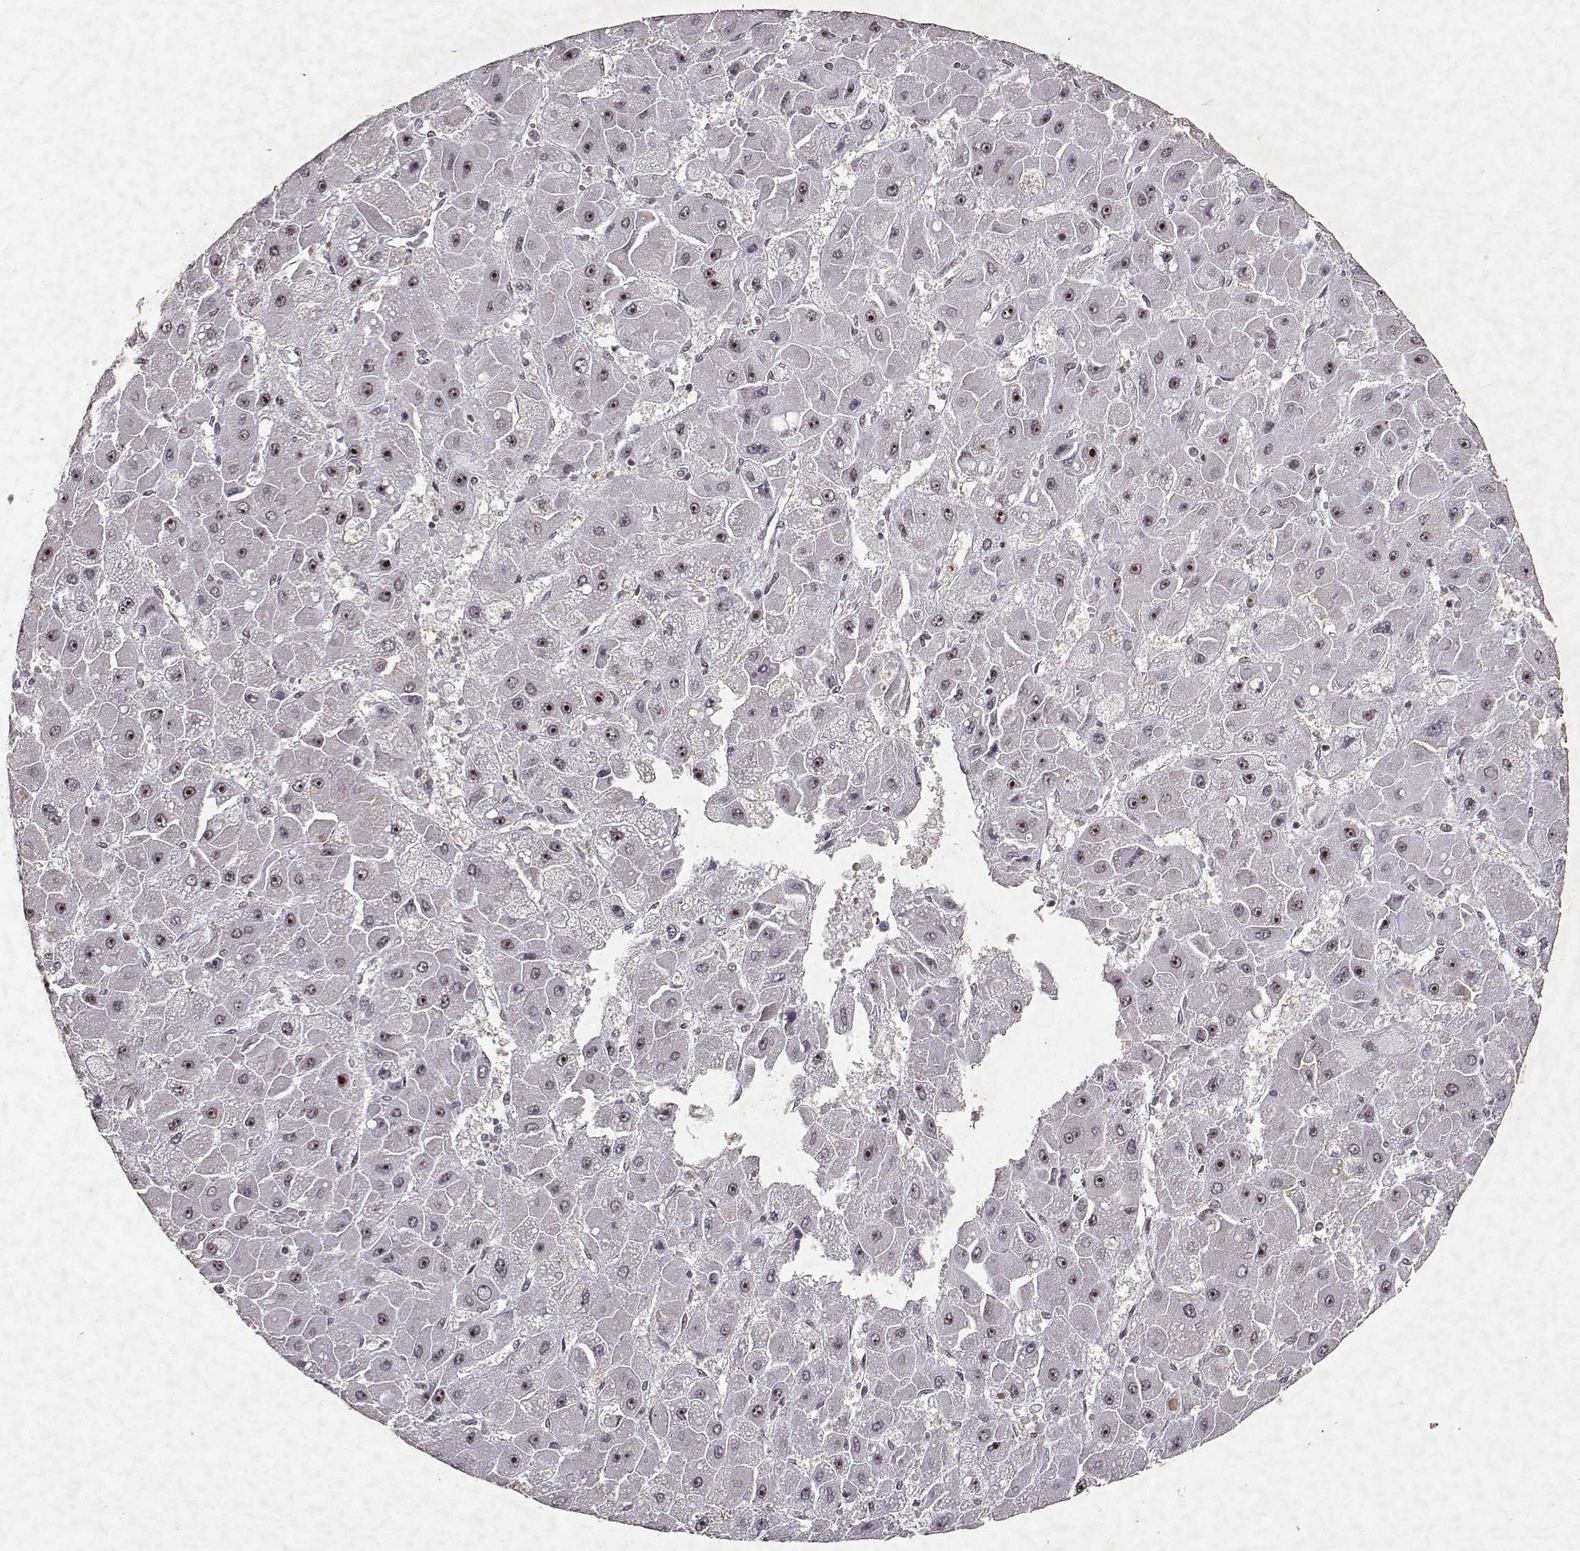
{"staining": {"intensity": "moderate", "quantity": ">75%", "location": "nuclear"}, "tissue": "liver cancer", "cell_type": "Tumor cells", "image_type": "cancer", "snomed": [{"axis": "morphology", "description": "Carcinoma, Hepatocellular, NOS"}, {"axis": "topography", "description": "Liver"}], "caption": "A micrograph showing moderate nuclear positivity in approximately >75% of tumor cells in hepatocellular carcinoma (liver), as visualized by brown immunohistochemical staining.", "gene": "DDX56", "patient": {"sex": "female", "age": 25}}